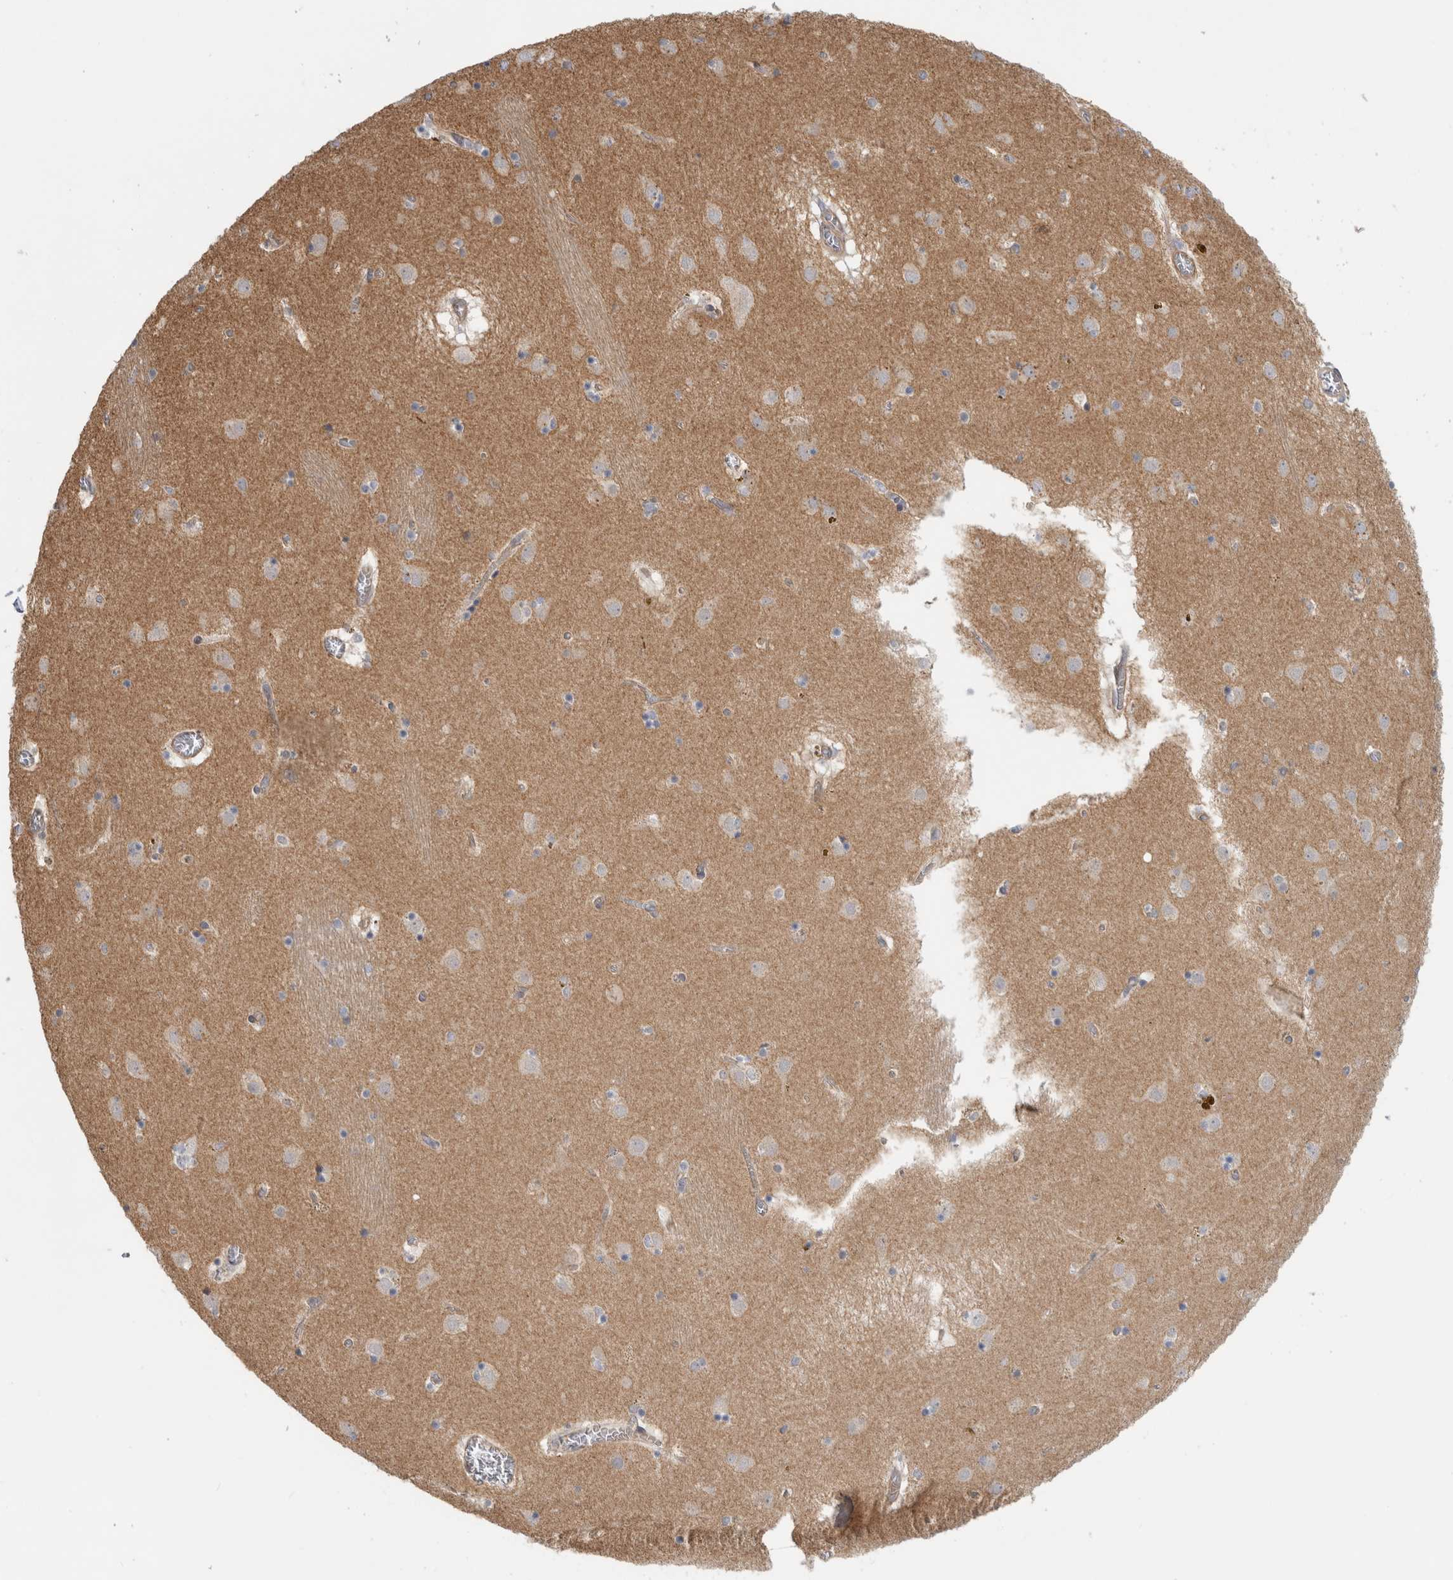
{"staining": {"intensity": "negative", "quantity": "none", "location": "none"}, "tissue": "caudate", "cell_type": "Glial cells", "image_type": "normal", "snomed": [{"axis": "morphology", "description": "Normal tissue, NOS"}, {"axis": "topography", "description": "Lateral ventricle wall"}], "caption": "The immunohistochemistry (IHC) micrograph has no significant positivity in glial cells of caudate.", "gene": "ZNF804B", "patient": {"sex": "male", "age": 70}}